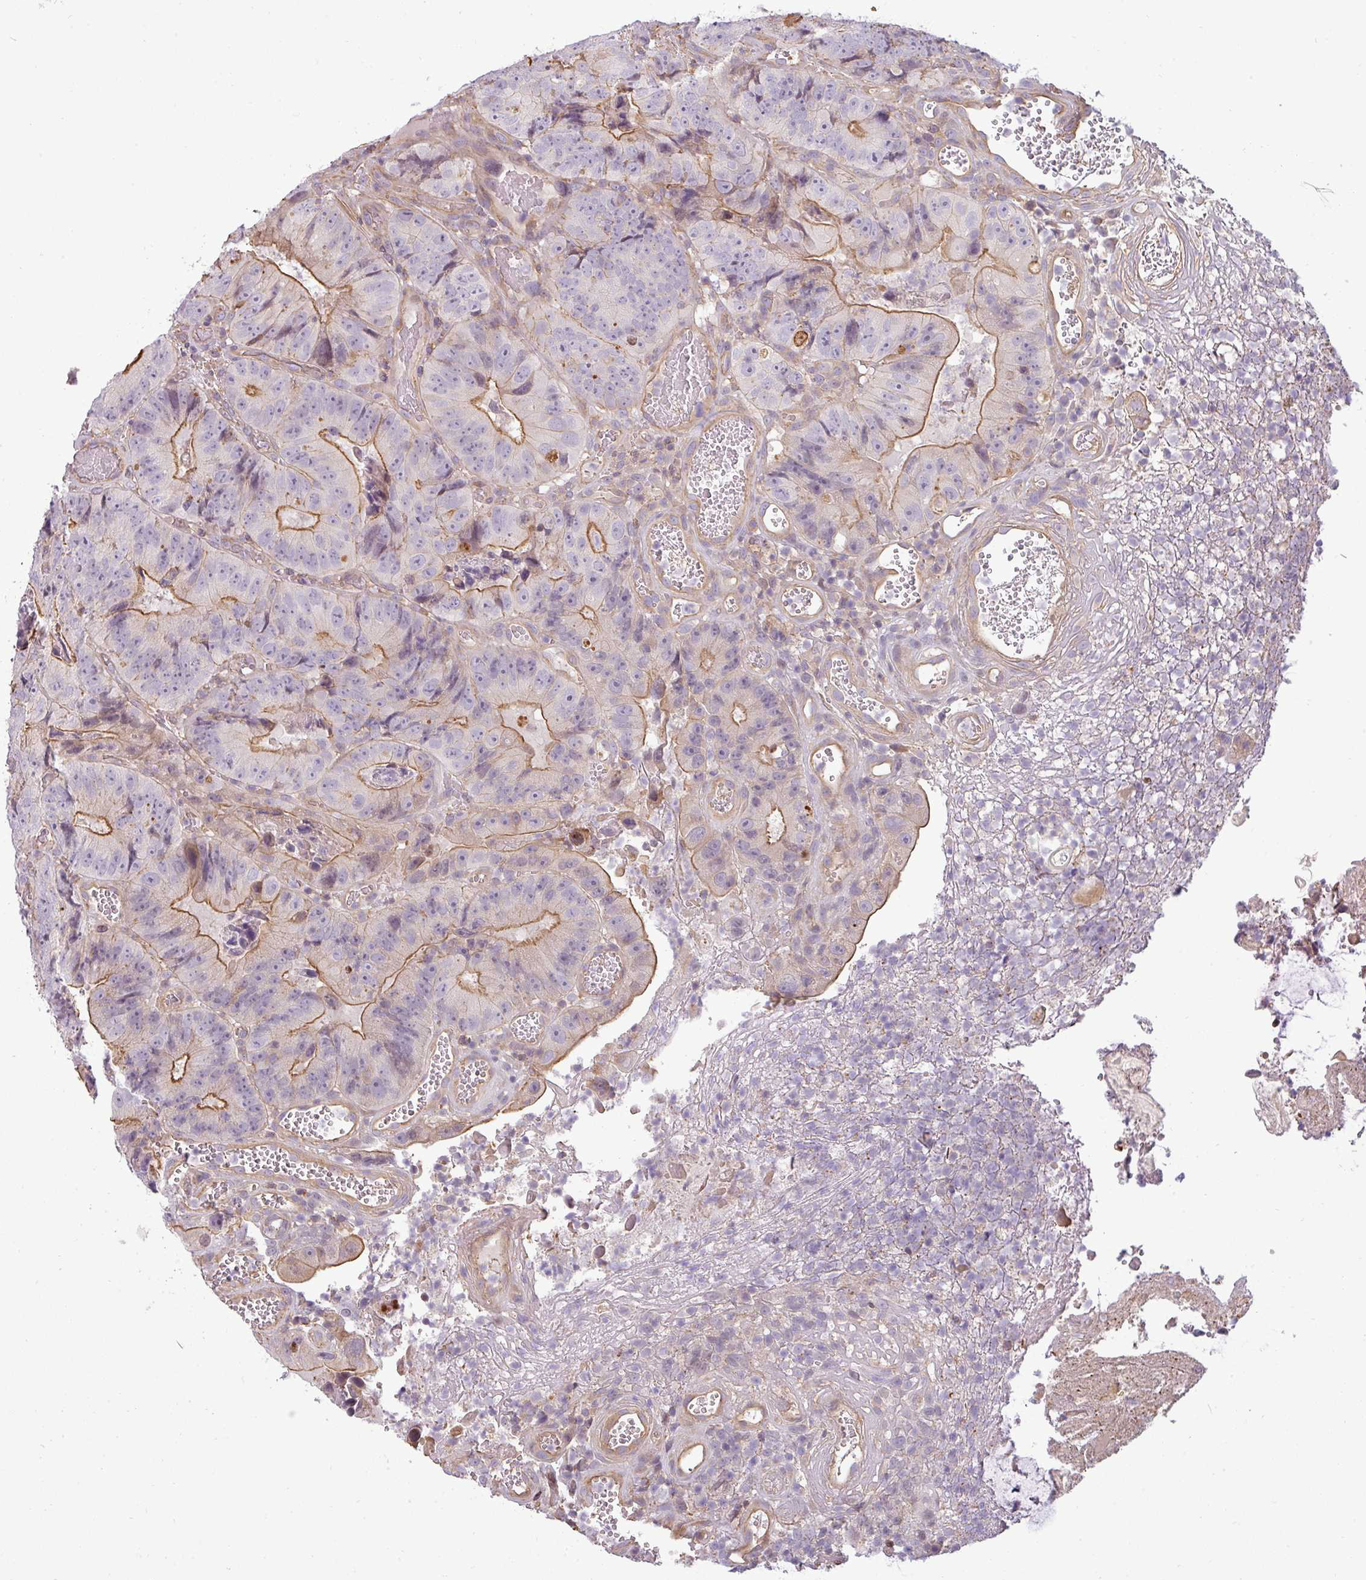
{"staining": {"intensity": "moderate", "quantity": "<25%", "location": "cytoplasmic/membranous"}, "tissue": "colorectal cancer", "cell_type": "Tumor cells", "image_type": "cancer", "snomed": [{"axis": "morphology", "description": "Adenocarcinoma, NOS"}, {"axis": "topography", "description": "Colon"}], "caption": "Tumor cells show low levels of moderate cytoplasmic/membranous positivity in approximately <25% of cells in colorectal adenocarcinoma.", "gene": "ZNF835", "patient": {"sex": "female", "age": 86}}